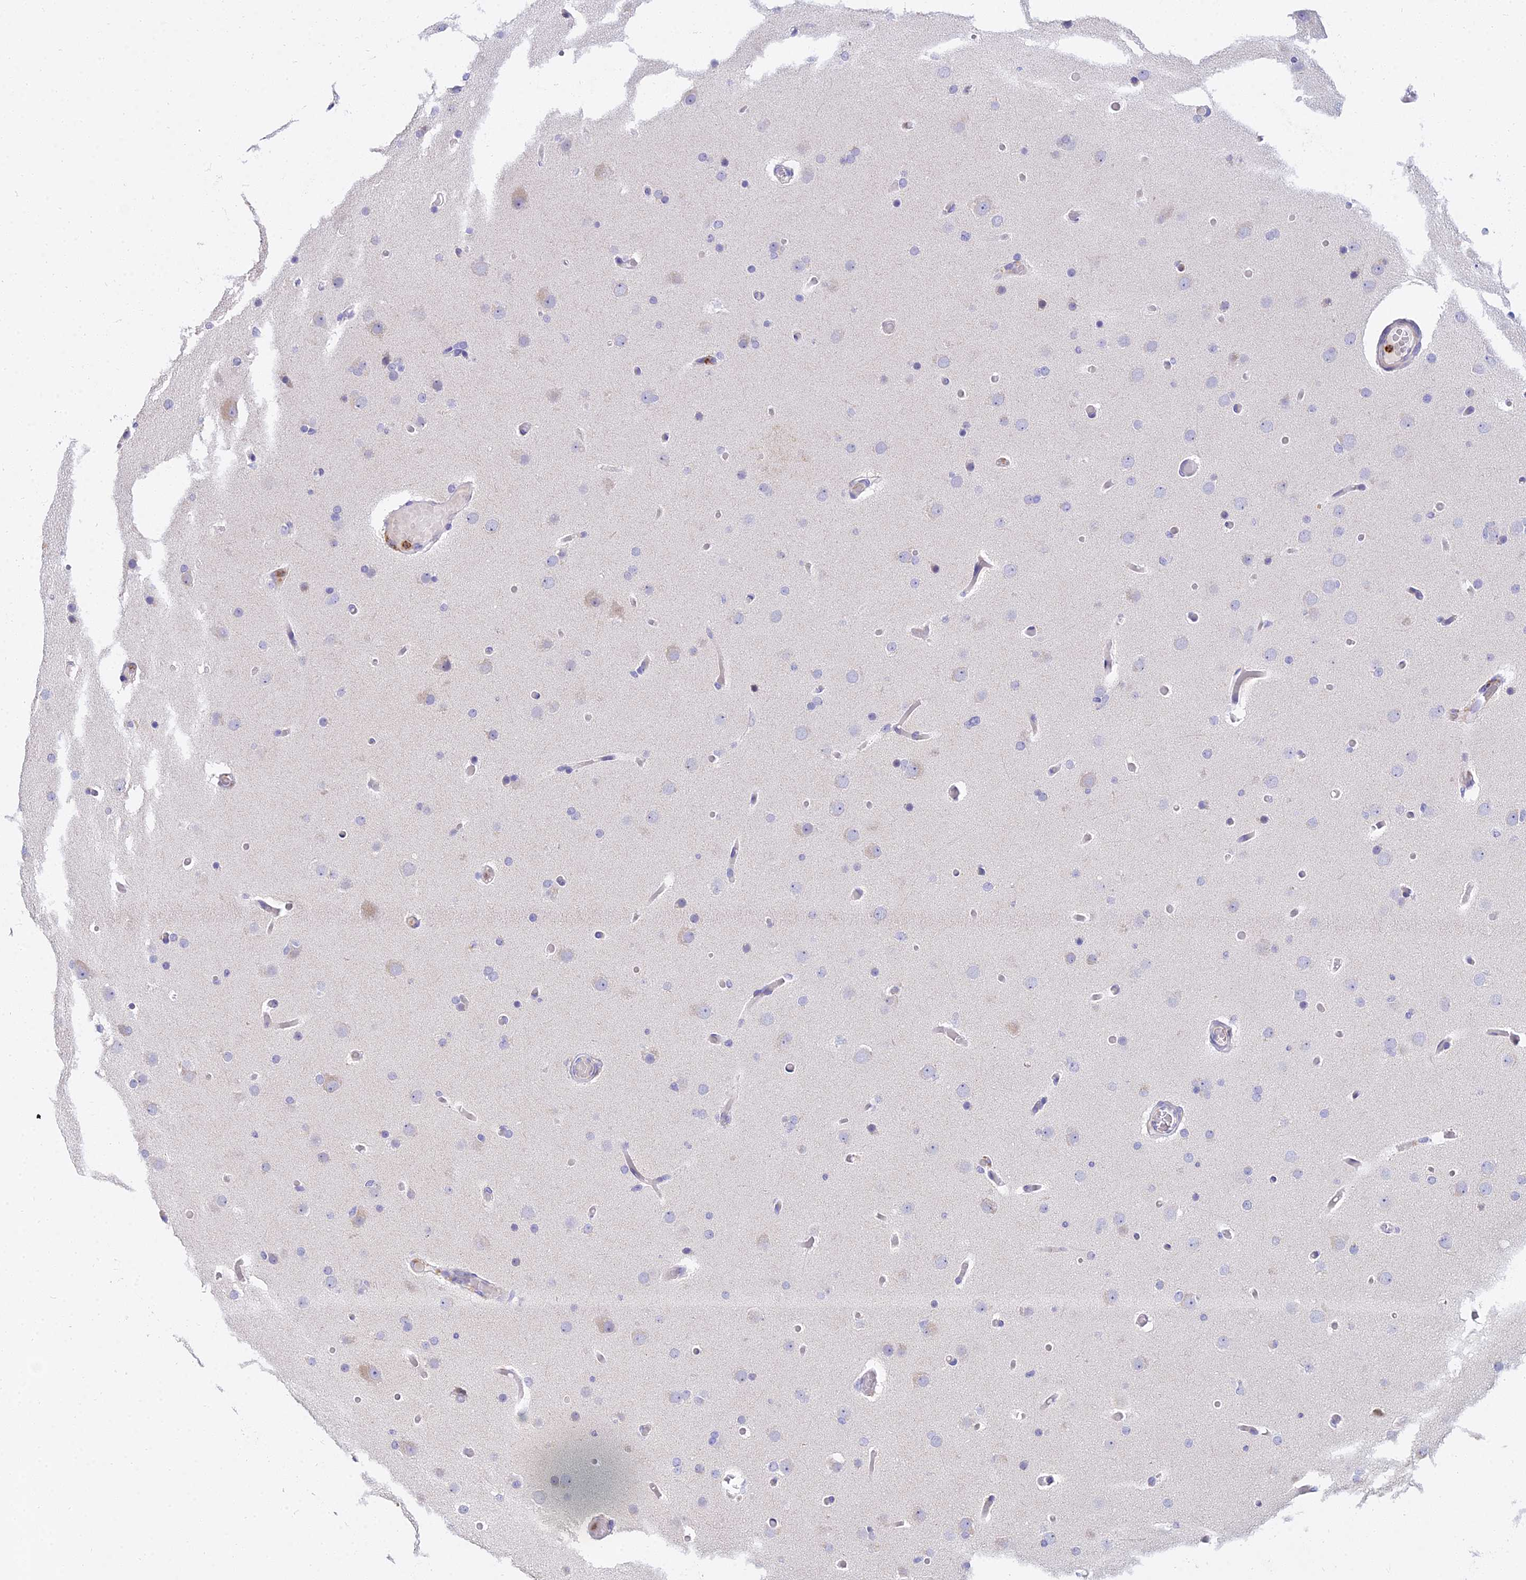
{"staining": {"intensity": "negative", "quantity": "none", "location": "none"}, "tissue": "glioma", "cell_type": "Tumor cells", "image_type": "cancer", "snomed": [{"axis": "morphology", "description": "Glioma, malignant, High grade"}, {"axis": "topography", "description": "Cerebral cortex"}], "caption": "Tumor cells show no significant positivity in glioma. (DAB (3,3'-diaminobenzidine) immunohistochemistry (IHC) with hematoxylin counter stain).", "gene": "VWC2L", "patient": {"sex": "female", "age": 36}}